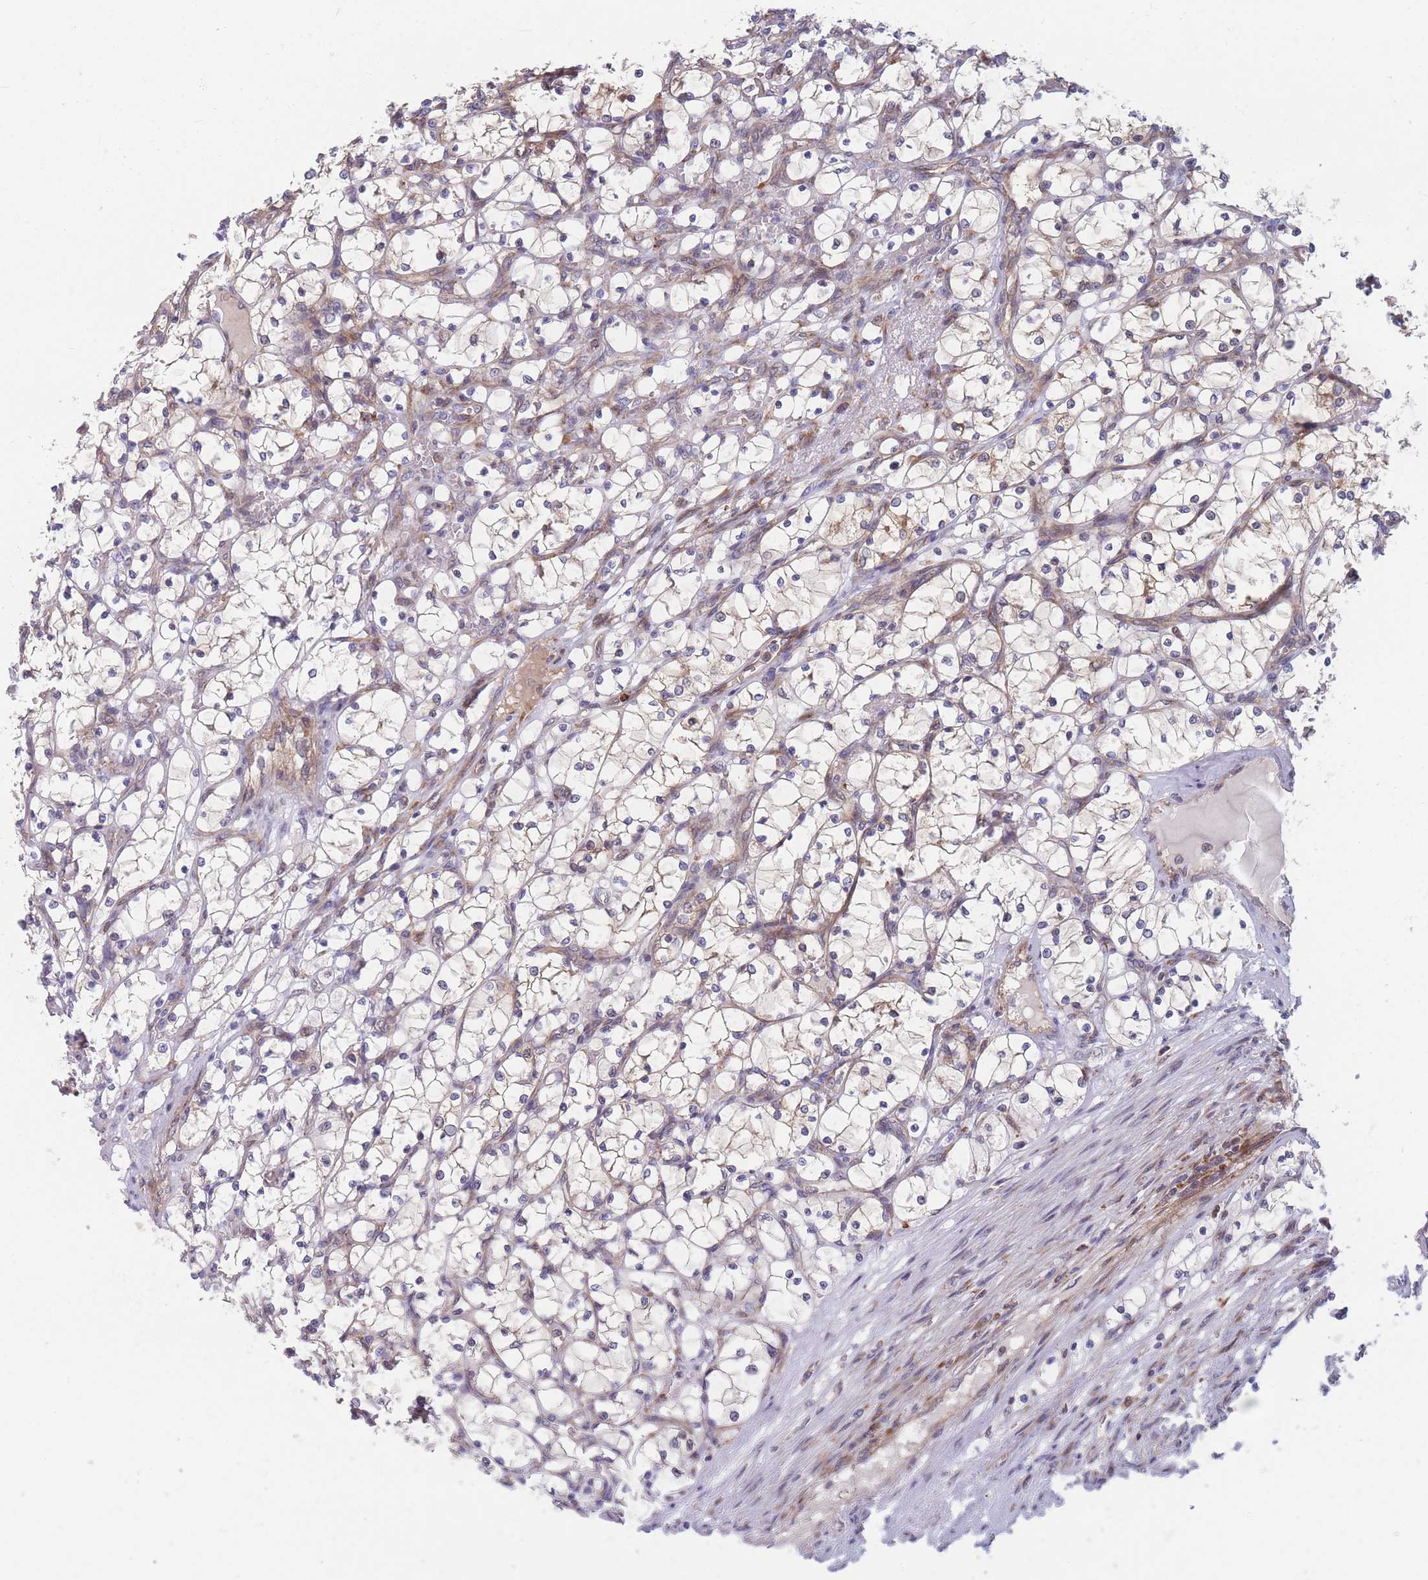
{"staining": {"intensity": "weak", "quantity": "<25%", "location": "cytoplasmic/membranous"}, "tissue": "renal cancer", "cell_type": "Tumor cells", "image_type": "cancer", "snomed": [{"axis": "morphology", "description": "Adenocarcinoma, NOS"}, {"axis": "topography", "description": "Kidney"}], "caption": "Protein analysis of renal adenocarcinoma reveals no significant positivity in tumor cells.", "gene": "TMEM131L", "patient": {"sex": "female", "age": 69}}